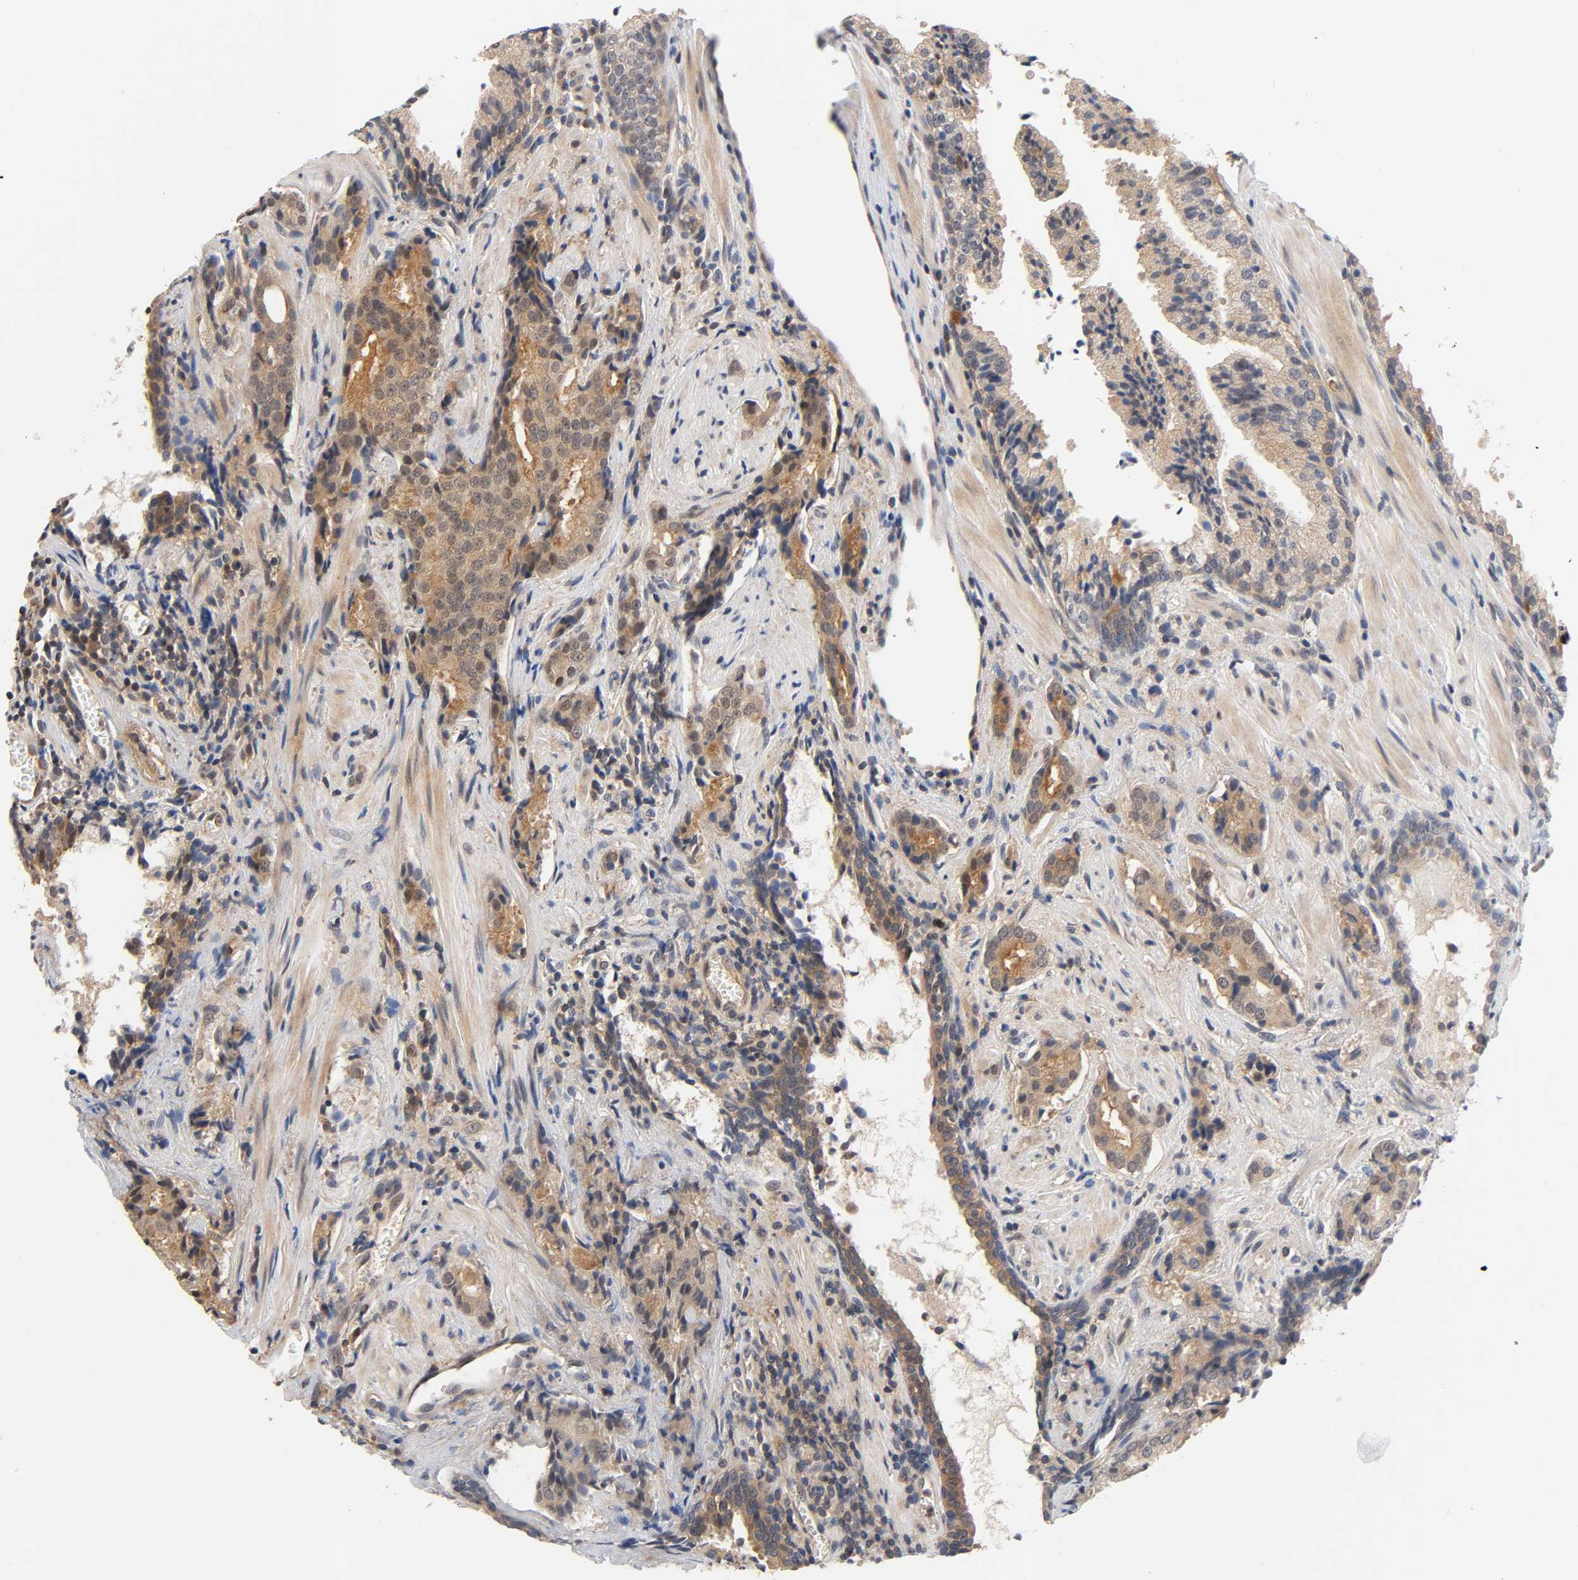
{"staining": {"intensity": "moderate", "quantity": ">75%", "location": "cytoplasmic/membranous"}, "tissue": "prostate cancer", "cell_type": "Tumor cells", "image_type": "cancer", "snomed": [{"axis": "morphology", "description": "Adenocarcinoma, High grade"}, {"axis": "topography", "description": "Prostate"}], "caption": "Prostate cancer (adenocarcinoma (high-grade)) stained with a protein marker demonstrates moderate staining in tumor cells.", "gene": "PRKAB1", "patient": {"sex": "male", "age": 58}}